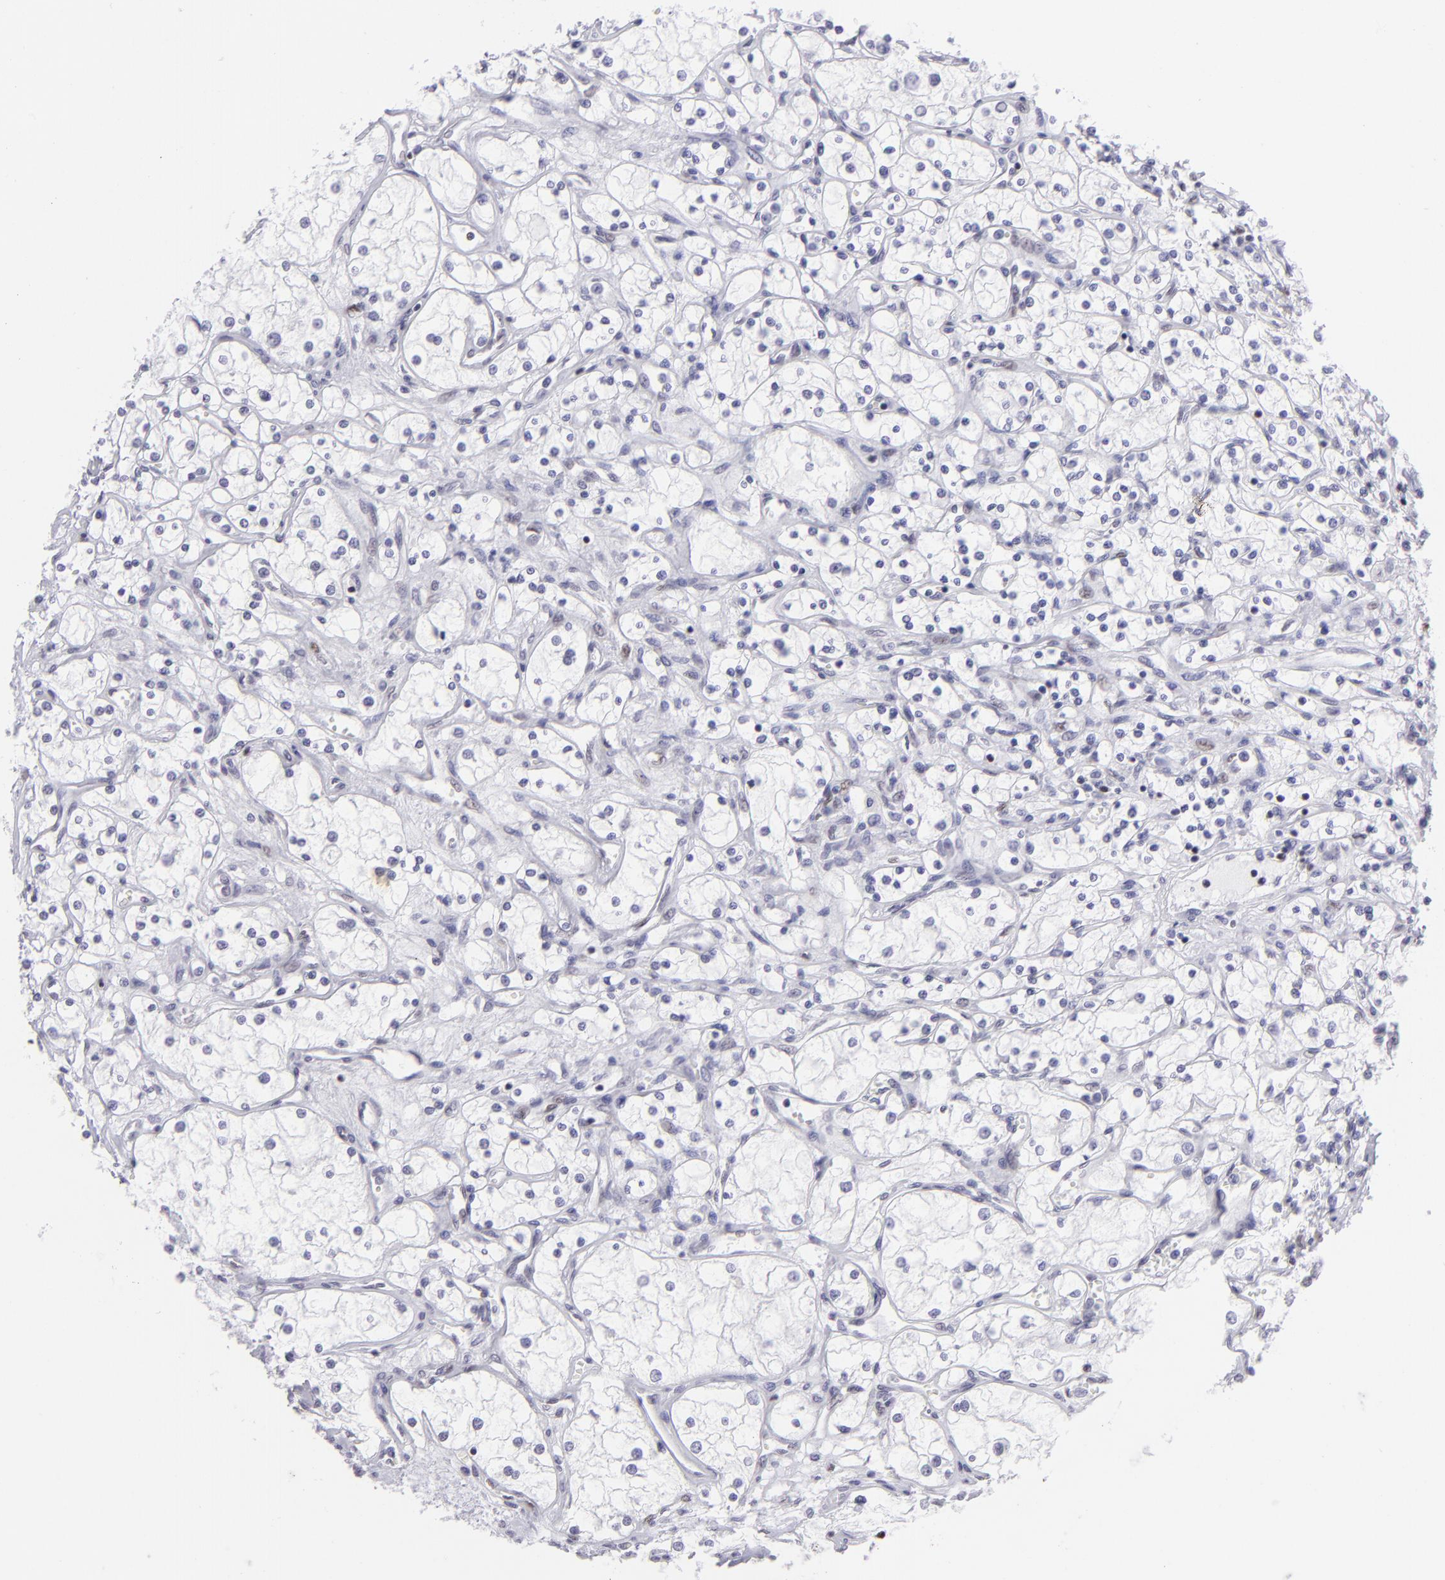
{"staining": {"intensity": "negative", "quantity": "none", "location": "none"}, "tissue": "renal cancer", "cell_type": "Tumor cells", "image_type": "cancer", "snomed": [{"axis": "morphology", "description": "Adenocarcinoma, NOS"}, {"axis": "topography", "description": "Kidney"}], "caption": "This is an IHC micrograph of renal cancer (adenocarcinoma). There is no expression in tumor cells.", "gene": "ETS1", "patient": {"sex": "male", "age": 61}}